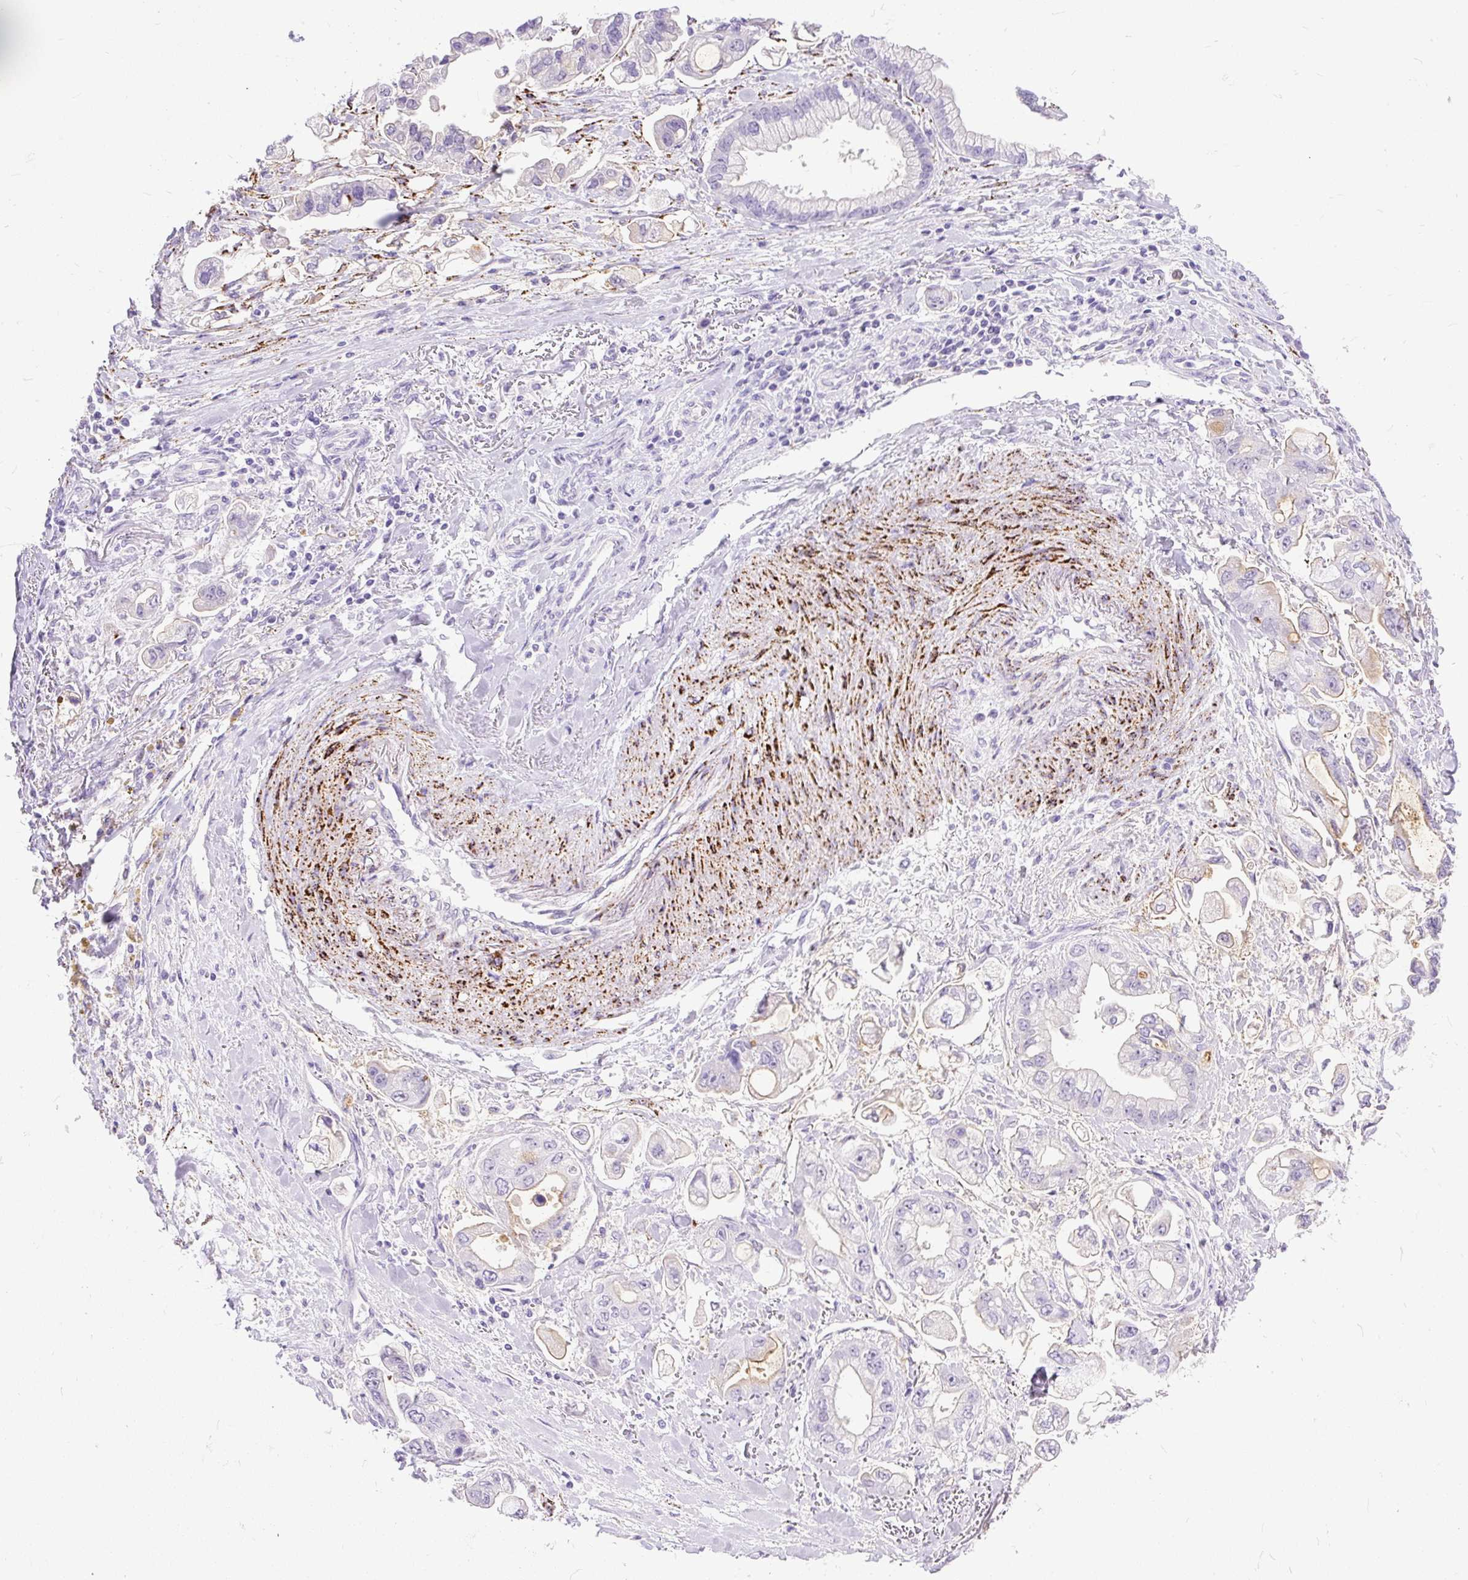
{"staining": {"intensity": "negative", "quantity": "none", "location": "none"}, "tissue": "stomach cancer", "cell_type": "Tumor cells", "image_type": "cancer", "snomed": [{"axis": "morphology", "description": "Adenocarcinoma, NOS"}, {"axis": "topography", "description": "Stomach"}], "caption": "This is an immunohistochemistry (IHC) histopathology image of stomach cancer. There is no positivity in tumor cells.", "gene": "ZNF256", "patient": {"sex": "male", "age": 62}}